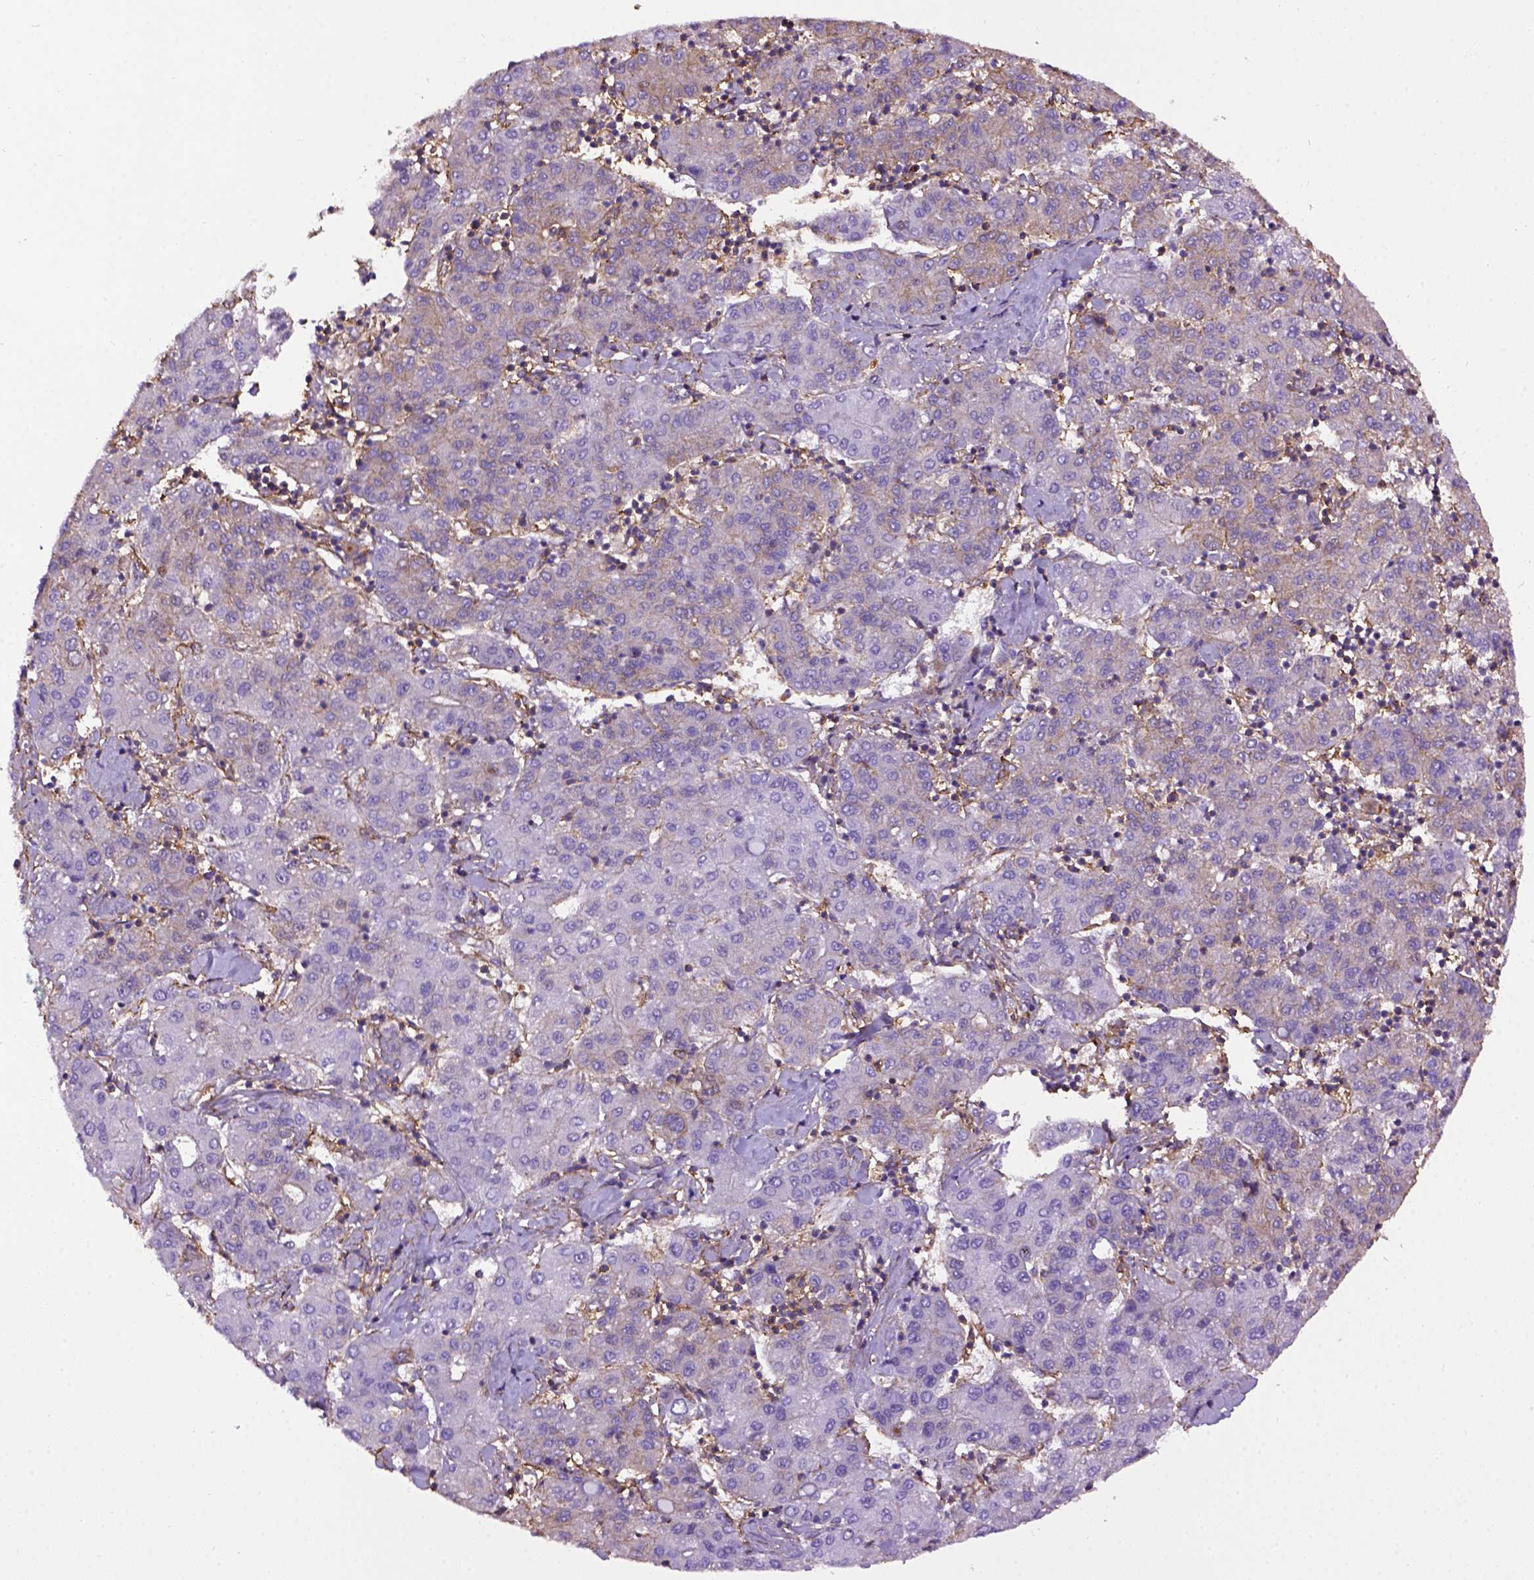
{"staining": {"intensity": "weak", "quantity": "<25%", "location": "cytoplasmic/membranous"}, "tissue": "liver cancer", "cell_type": "Tumor cells", "image_type": "cancer", "snomed": [{"axis": "morphology", "description": "Carcinoma, Hepatocellular, NOS"}, {"axis": "topography", "description": "Liver"}], "caption": "There is no significant expression in tumor cells of hepatocellular carcinoma (liver). The staining was performed using DAB (3,3'-diaminobenzidine) to visualize the protein expression in brown, while the nuclei were stained in blue with hematoxylin (Magnification: 20x).", "gene": "MVP", "patient": {"sex": "male", "age": 65}}